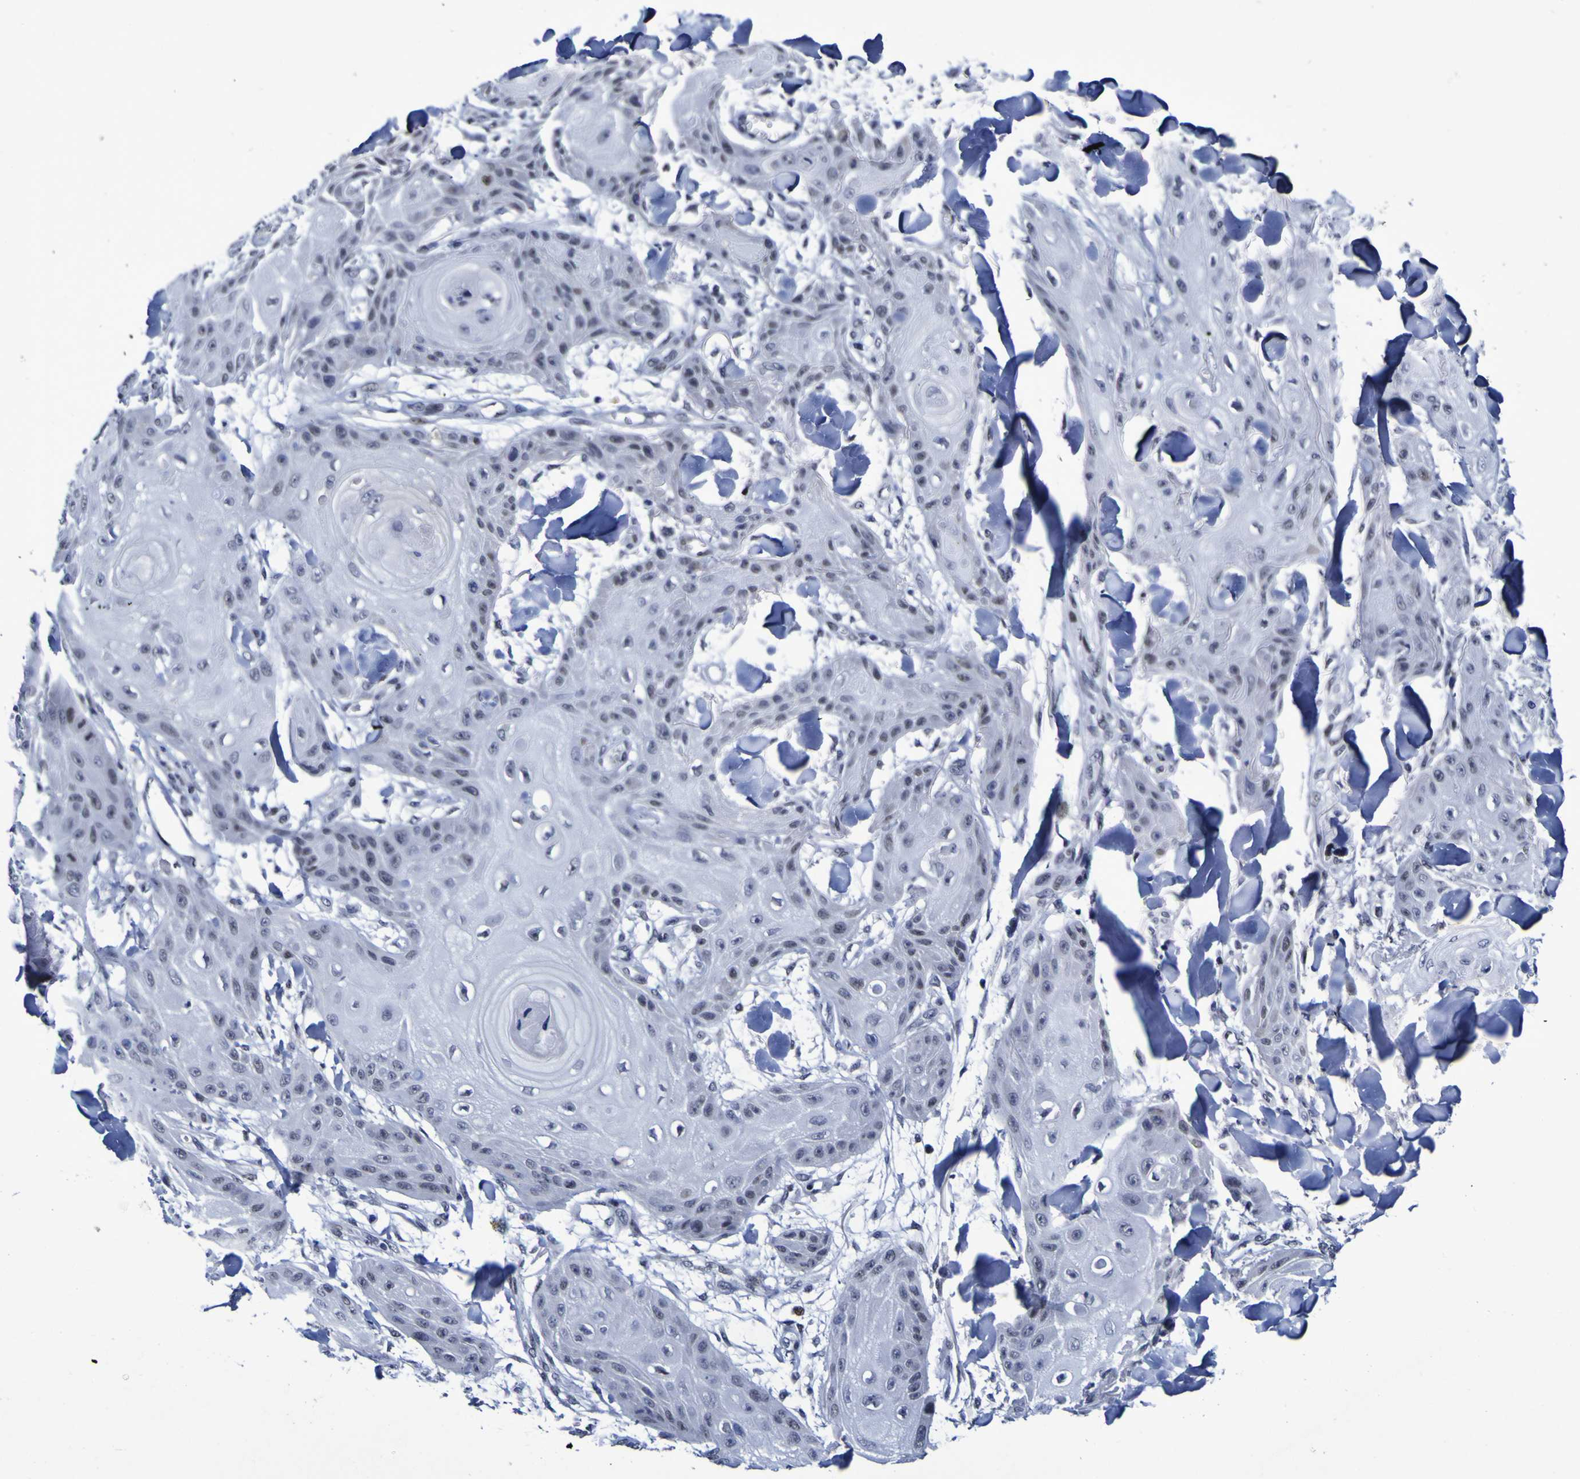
{"staining": {"intensity": "weak", "quantity": "25%-75%", "location": "nuclear"}, "tissue": "skin cancer", "cell_type": "Tumor cells", "image_type": "cancer", "snomed": [{"axis": "morphology", "description": "Squamous cell carcinoma, NOS"}, {"axis": "topography", "description": "Skin"}], "caption": "Immunohistochemistry photomicrograph of neoplastic tissue: human skin squamous cell carcinoma stained using immunohistochemistry (IHC) displays low levels of weak protein expression localized specifically in the nuclear of tumor cells, appearing as a nuclear brown color.", "gene": "MBD3", "patient": {"sex": "male", "age": 74}}